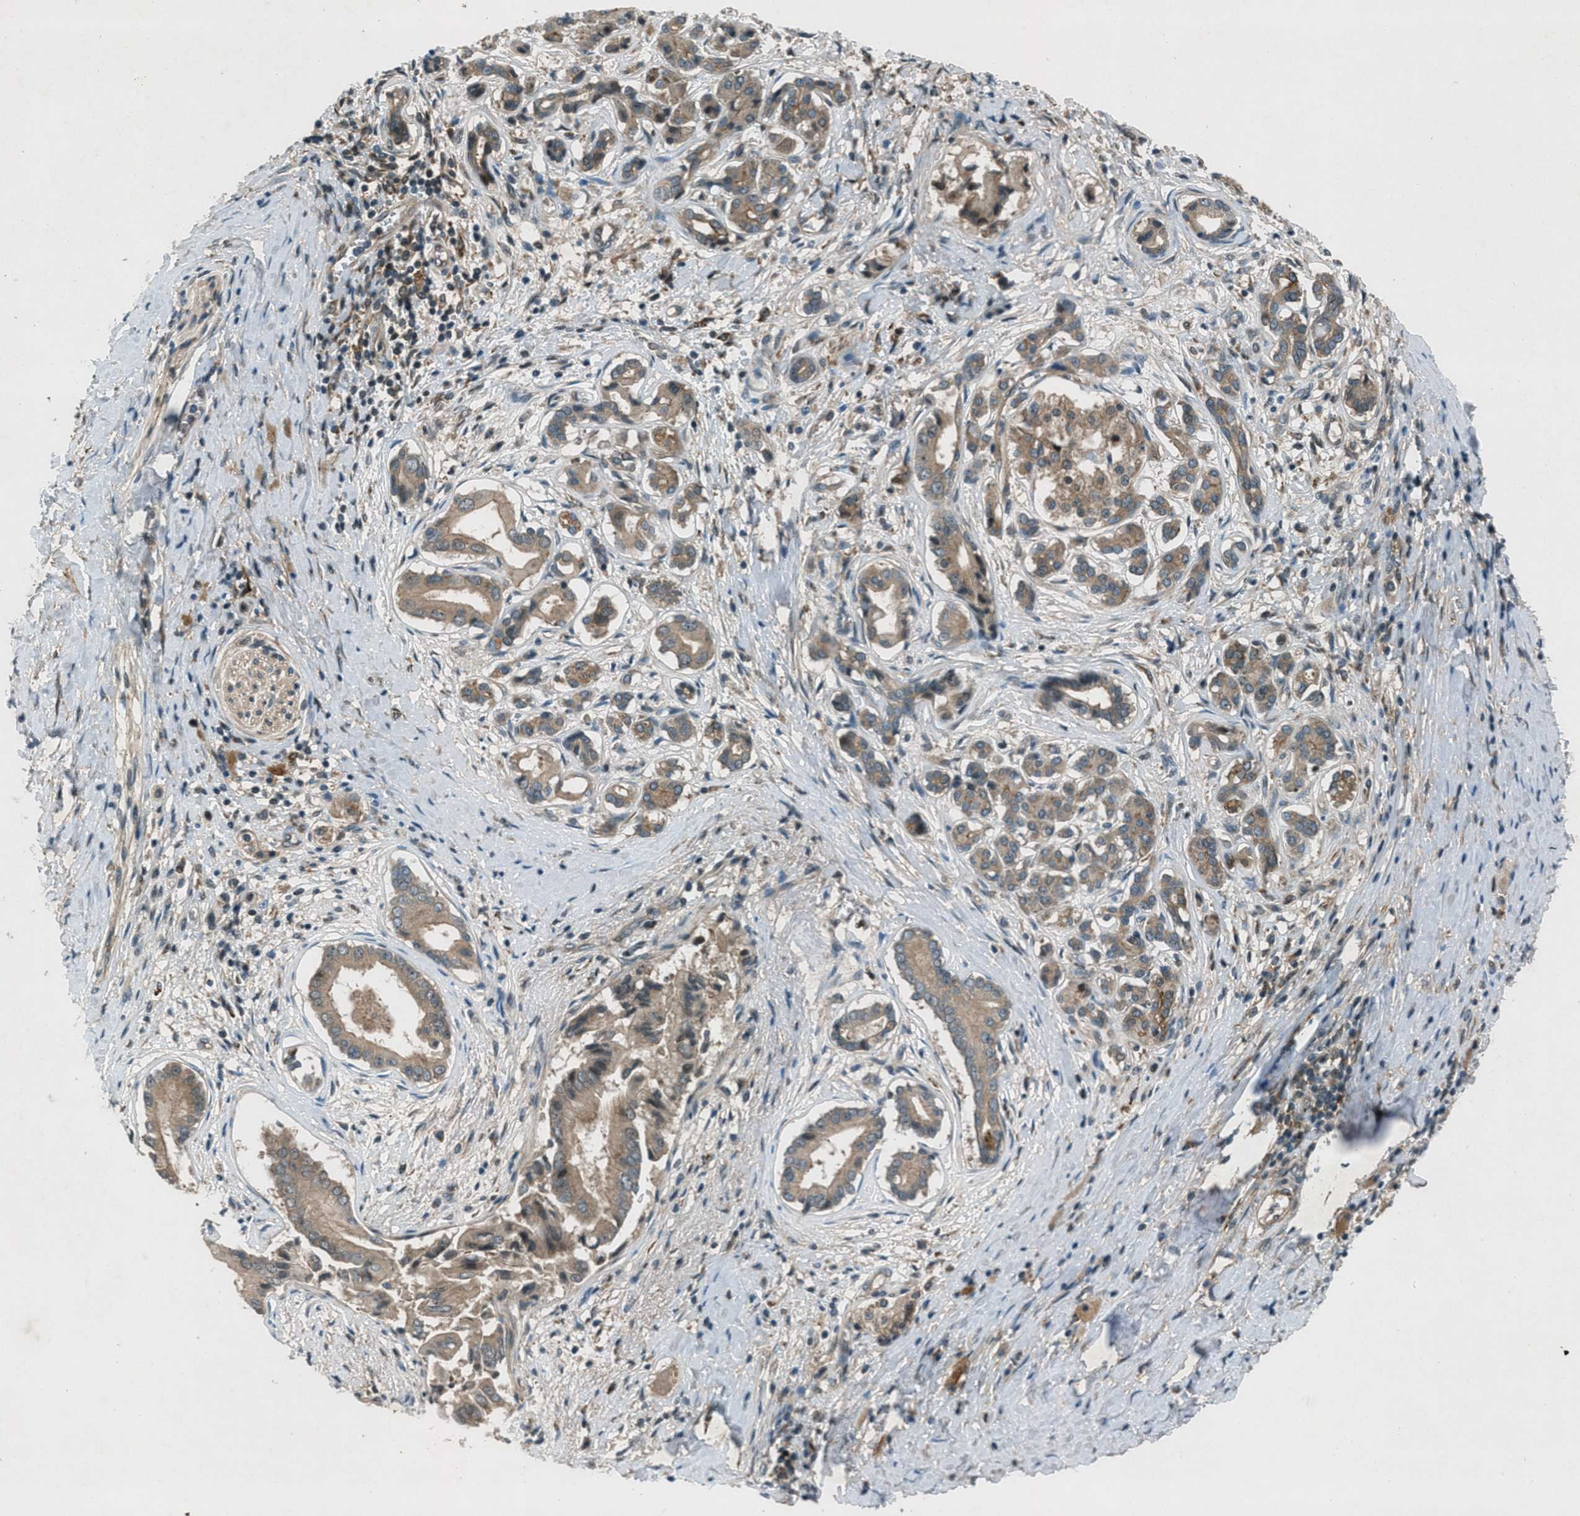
{"staining": {"intensity": "moderate", "quantity": ">75%", "location": "cytoplasmic/membranous"}, "tissue": "pancreatic cancer", "cell_type": "Tumor cells", "image_type": "cancer", "snomed": [{"axis": "morphology", "description": "Adenocarcinoma, NOS"}, {"axis": "topography", "description": "Pancreas"}], "caption": "Adenocarcinoma (pancreatic) tissue demonstrates moderate cytoplasmic/membranous expression in about >75% of tumor cells, visualized by immunohistochemistry.", "gene": "EPSTI1", "patient": {"sex": "male", "age": 55}}